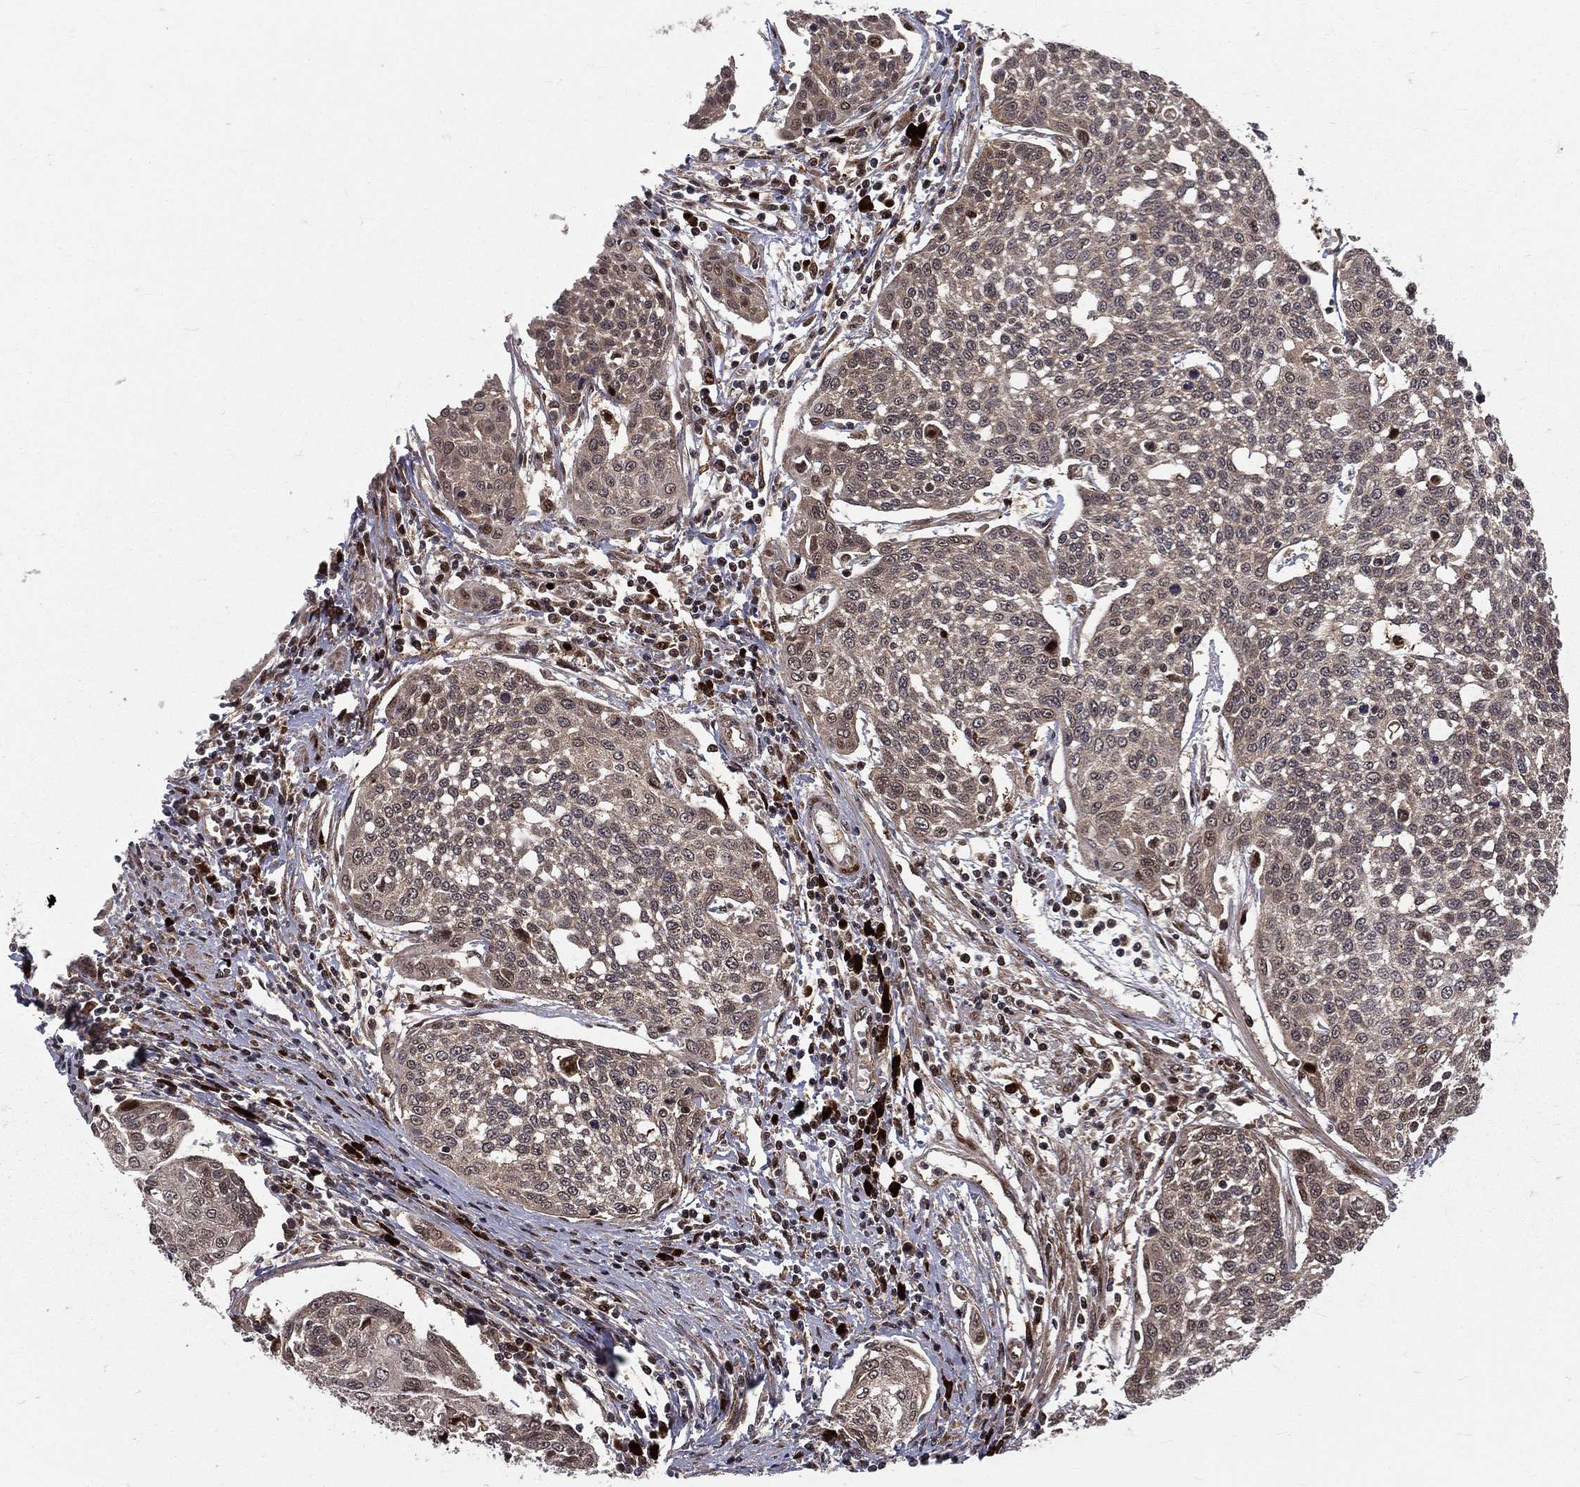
{"staining": {"intensity": "negative", "quantity": "none", "location": "none"}, "tissue": "cervical cancer", "cell_type": "Tumor cells", "image_type": "cancer", "snomed": [{"axis": "morphology", "description": "Squamous cell carcinoma, NOS"}, {"axis": "topography", "description": "Cervix"}], "caption": "The micrograph demonstrates no significant expression in tumor cells of cervical squamous cell carcinoma.", "gene": "MDM2", "patient": {"sex": "female", "age": 34}}